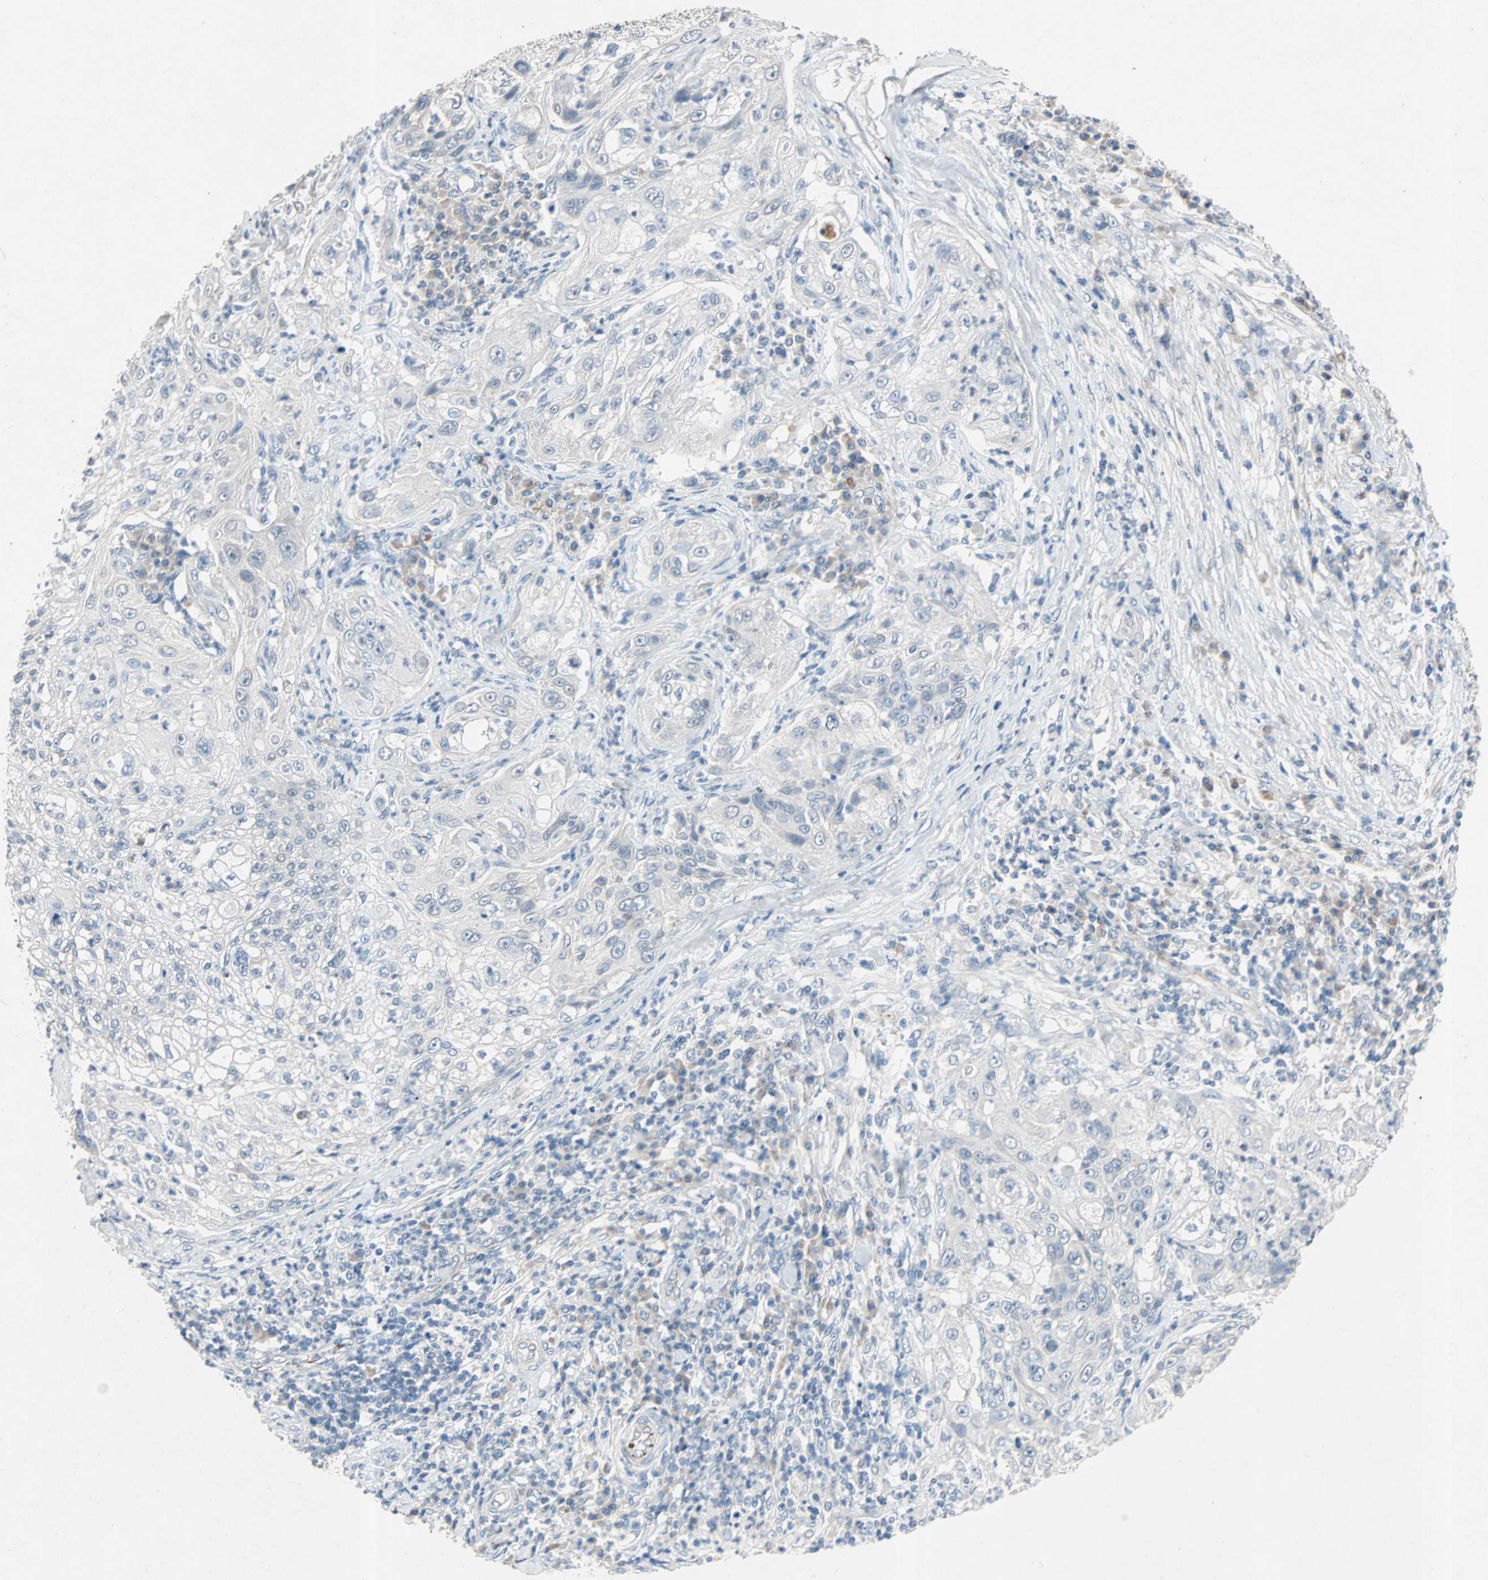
{"staining": {"intensity": "negative", "quantity": "none", "location": "none"}, "tissue": "lung cancer", "cell_type": "Tumor cells", "image_type": "cancer", "snomed": [{"axis": "morphology", "description": "Inflammation, NOS"}, {"axis": "morphology", "description": "Squamous cell carcinoma, NOS"}, {"axis": "topography", "description": "Lymph node"}, {"axis": "topography", "description": "Soft tissue"}, {"axis": "topography", "description": "Lung"}], "caption": "IHC micrograph of human squamous cell carcinoma (lung) stained for a protein (brown), which displays no staining in tumor cells.", "gene": "PCDHB2", "patient": {"sex": "male", "age": 66}}